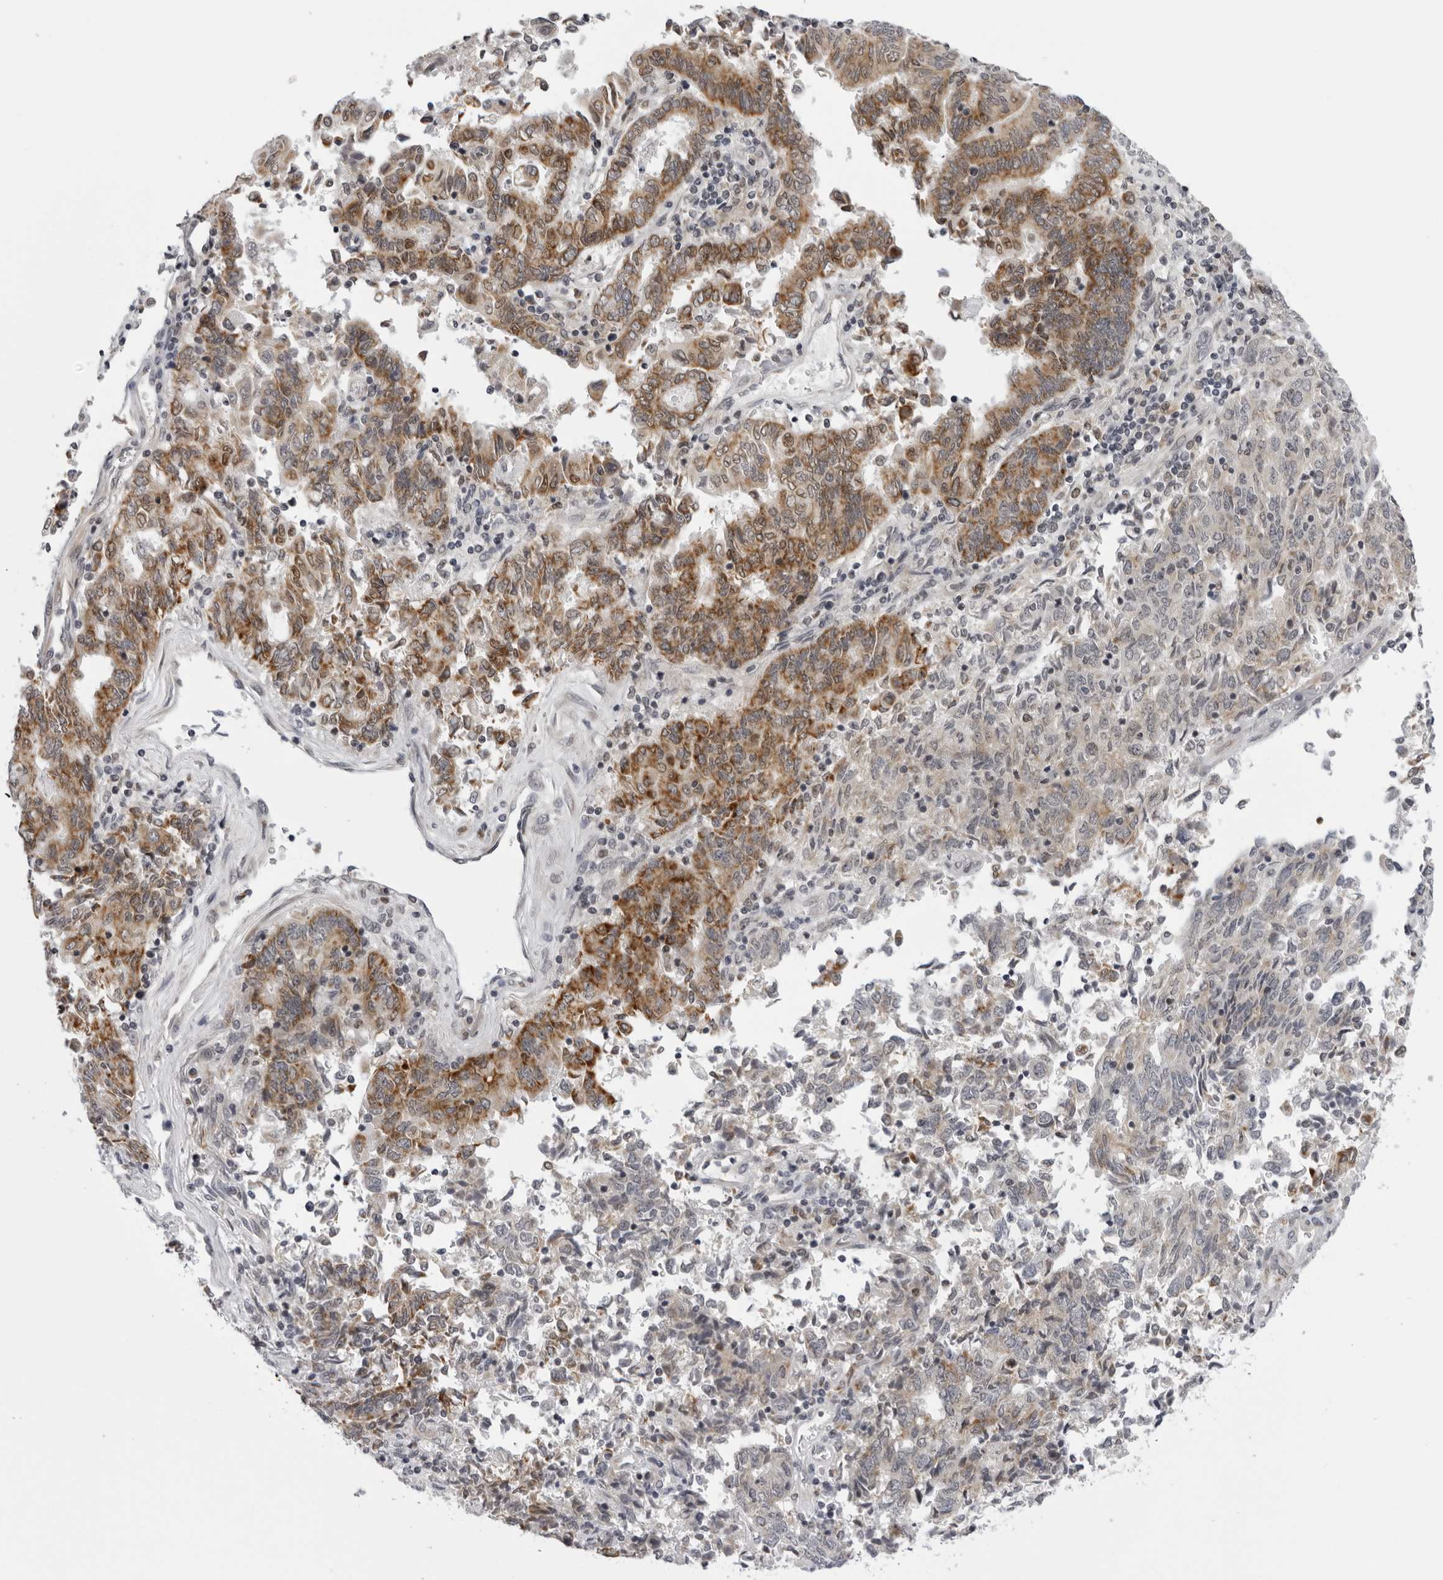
{"staining": {"intensity": "moderate", "quantity": ">75%", "location": "cytoplasmic/membranous"}, "tissue": "endometrial cancer", "cell_type": "Tumor cells", "image_type": "cancer", "snomed": [{"axis": "morphology", "description": "Adenocarcinoma, NOS"}, {"axis": "topography", "description": "Endometrium"}], "caption": "Immunohistochemical staining of human endometrial cancer (adenocarcinoma) exhibits medium levels of moderate cytoplasmic/membranous staining in approximately >75% of tumor cells.", "gene": "CPT2", "patient": {"sex": "female", "age": 80}}